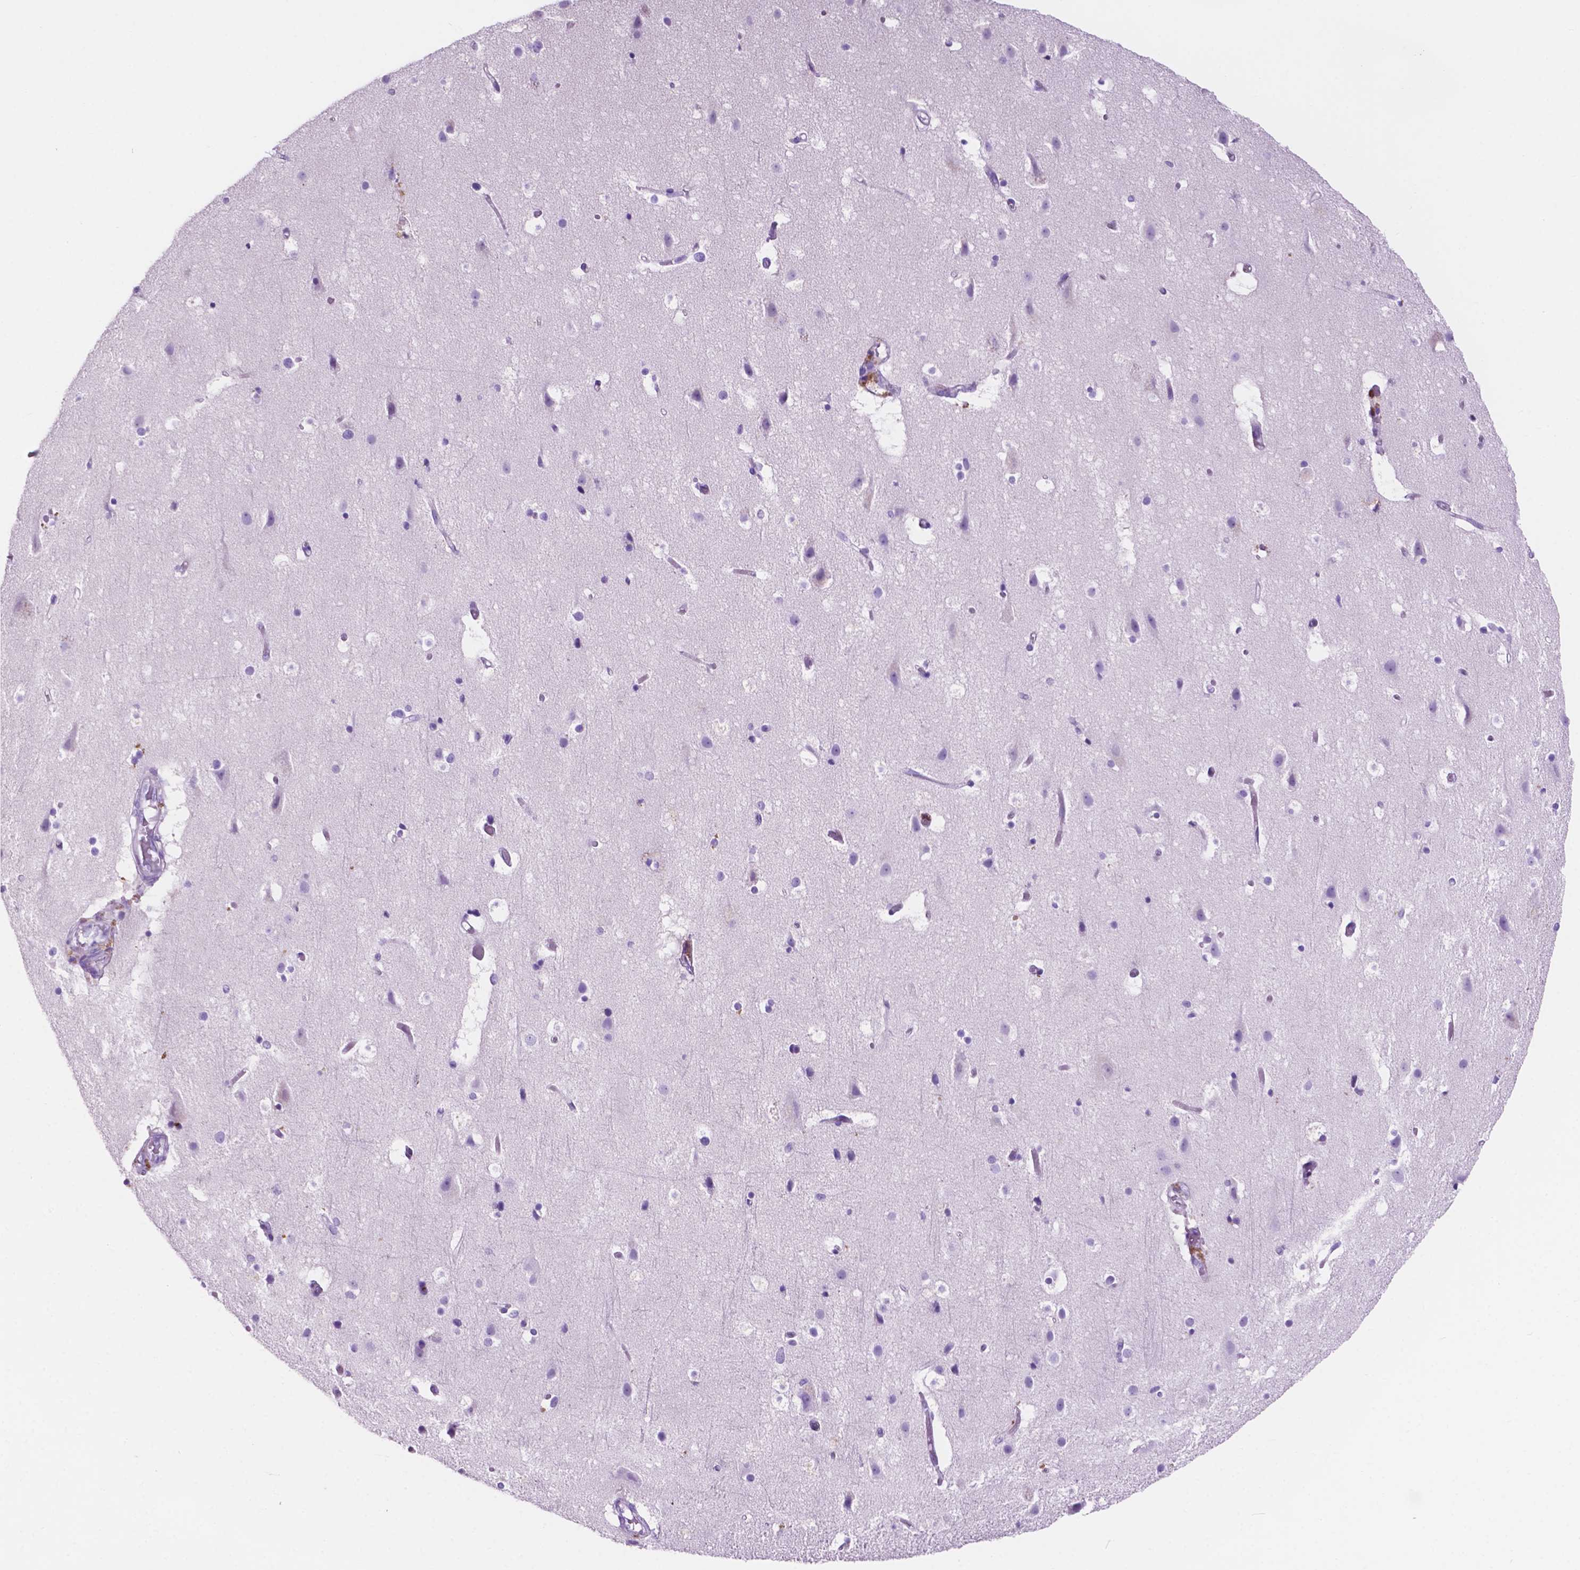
{"staining": {"intensity": "moderate", "quantity": "<25%", "location": "cytoplasmic/membranous"}, "tissue": "cerebral cortex", "cell_type": "Endothelial cells", "image_type": "normal", "snomed": [{"axis": "morphology", "description": "Normal tissue, NOS"}, {"axis": "topography", "description": "Cerebral cortex"}], "caption": "Approximately <25% of endothelial cells in unremarkable cerebral cortex display moderate cytoplasmic/membranous protein positivity as visualized by brown immunohistochemical staining.", "gene": "IGFN1", "patient": {"sex": "female", "age": 52}}